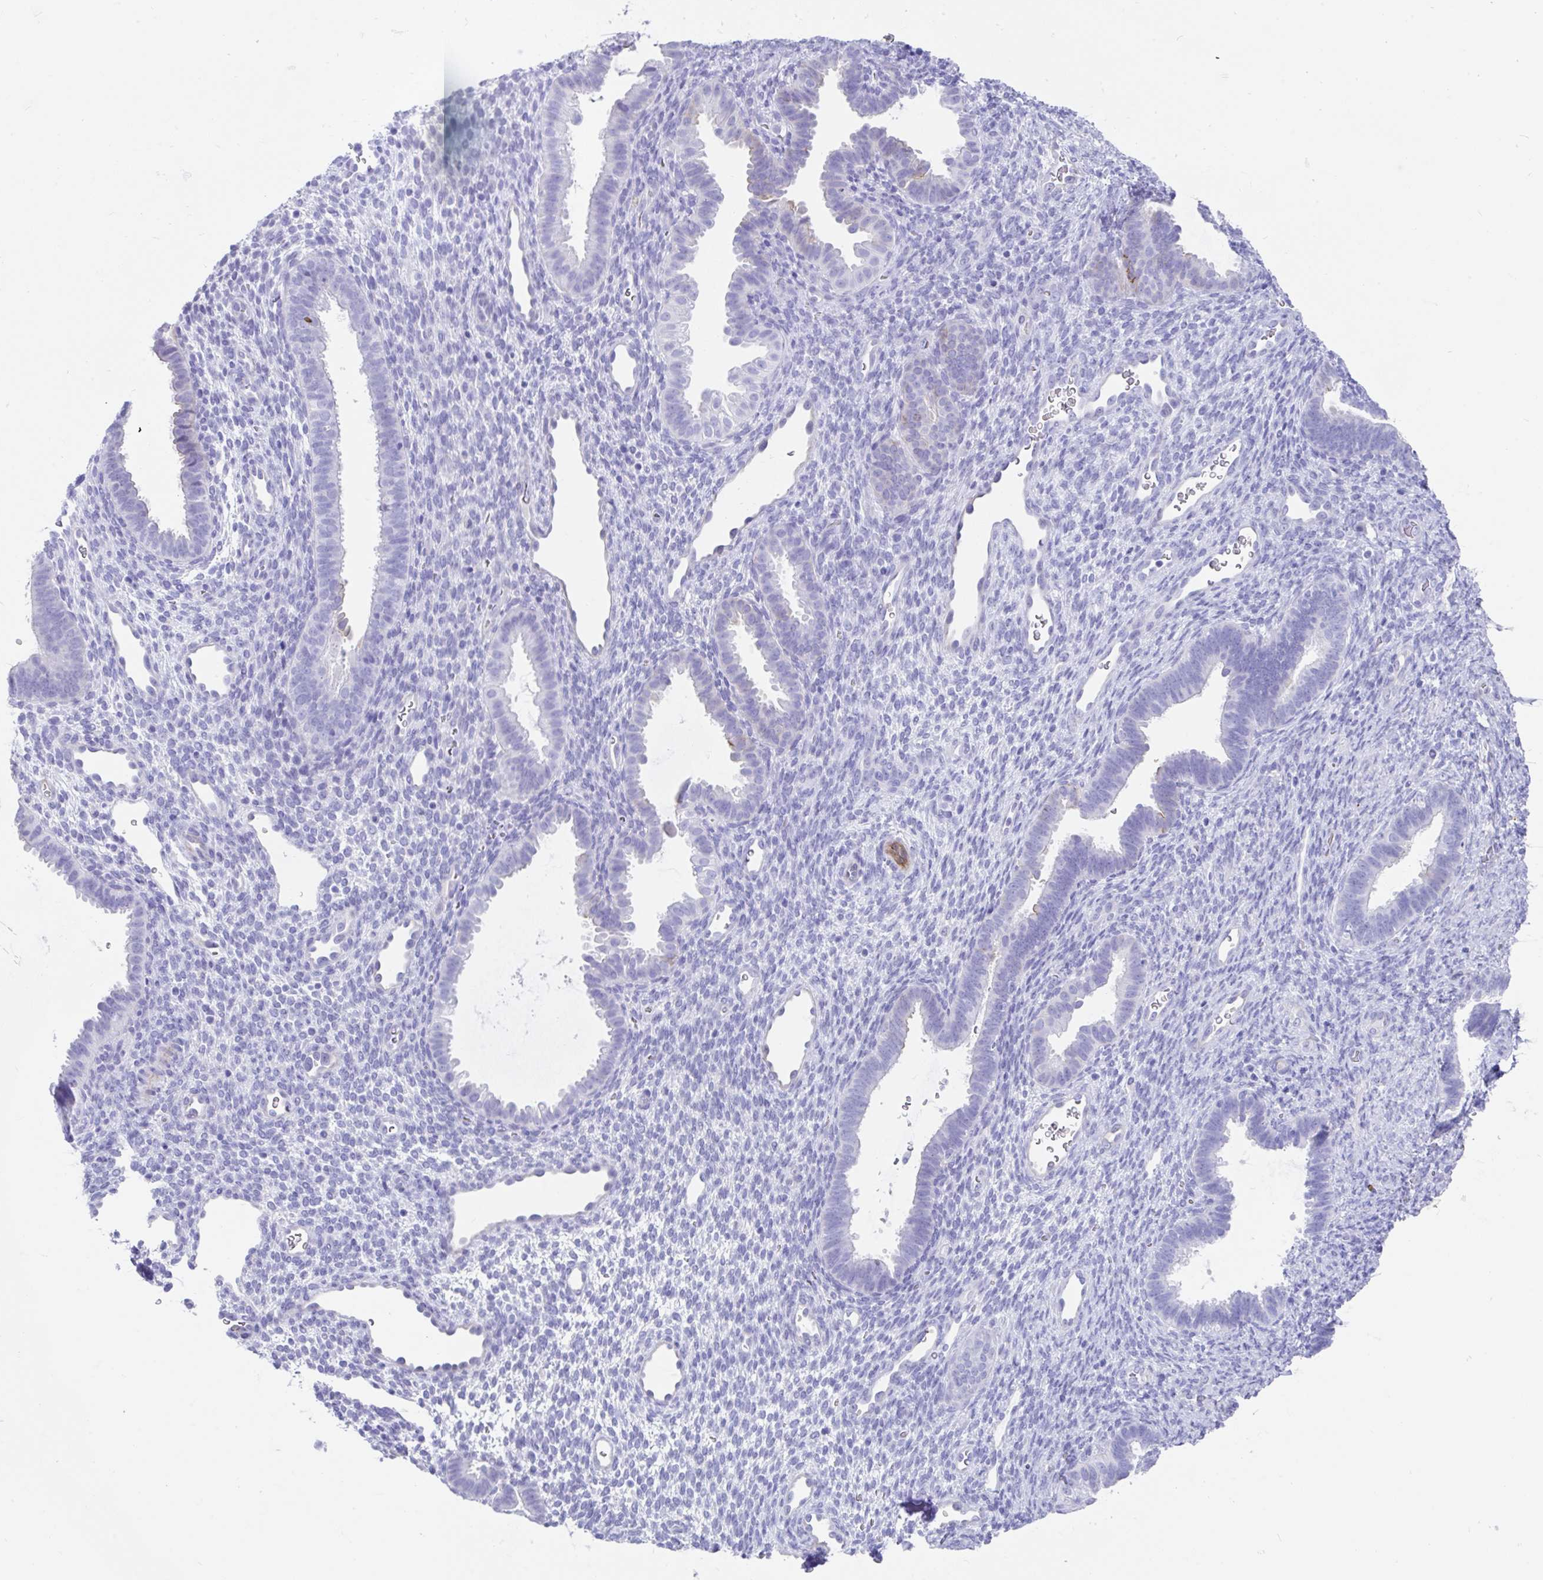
{"staining": {"intensity": "negative", "quantity": "none", "location": "none"}, "tissue": "endometrium", "cell_type": "Cells in endometrial stroma", "image_type": "normal", "snomed": [{"axis": "morphology", "description": "Normal tissue, NOS"}, {"axis": "topography", "description": "Endometrium"}], "caption": "Histopathology image shows no significant protein expression in cells in endometrial stroma of benign endometrium. (DAB immunohistochemistry (IHC) visualized using brightfield microscopy, high magnification).", "gene": "FAM107A", "patient": {"sex": "female", "age": 34}}